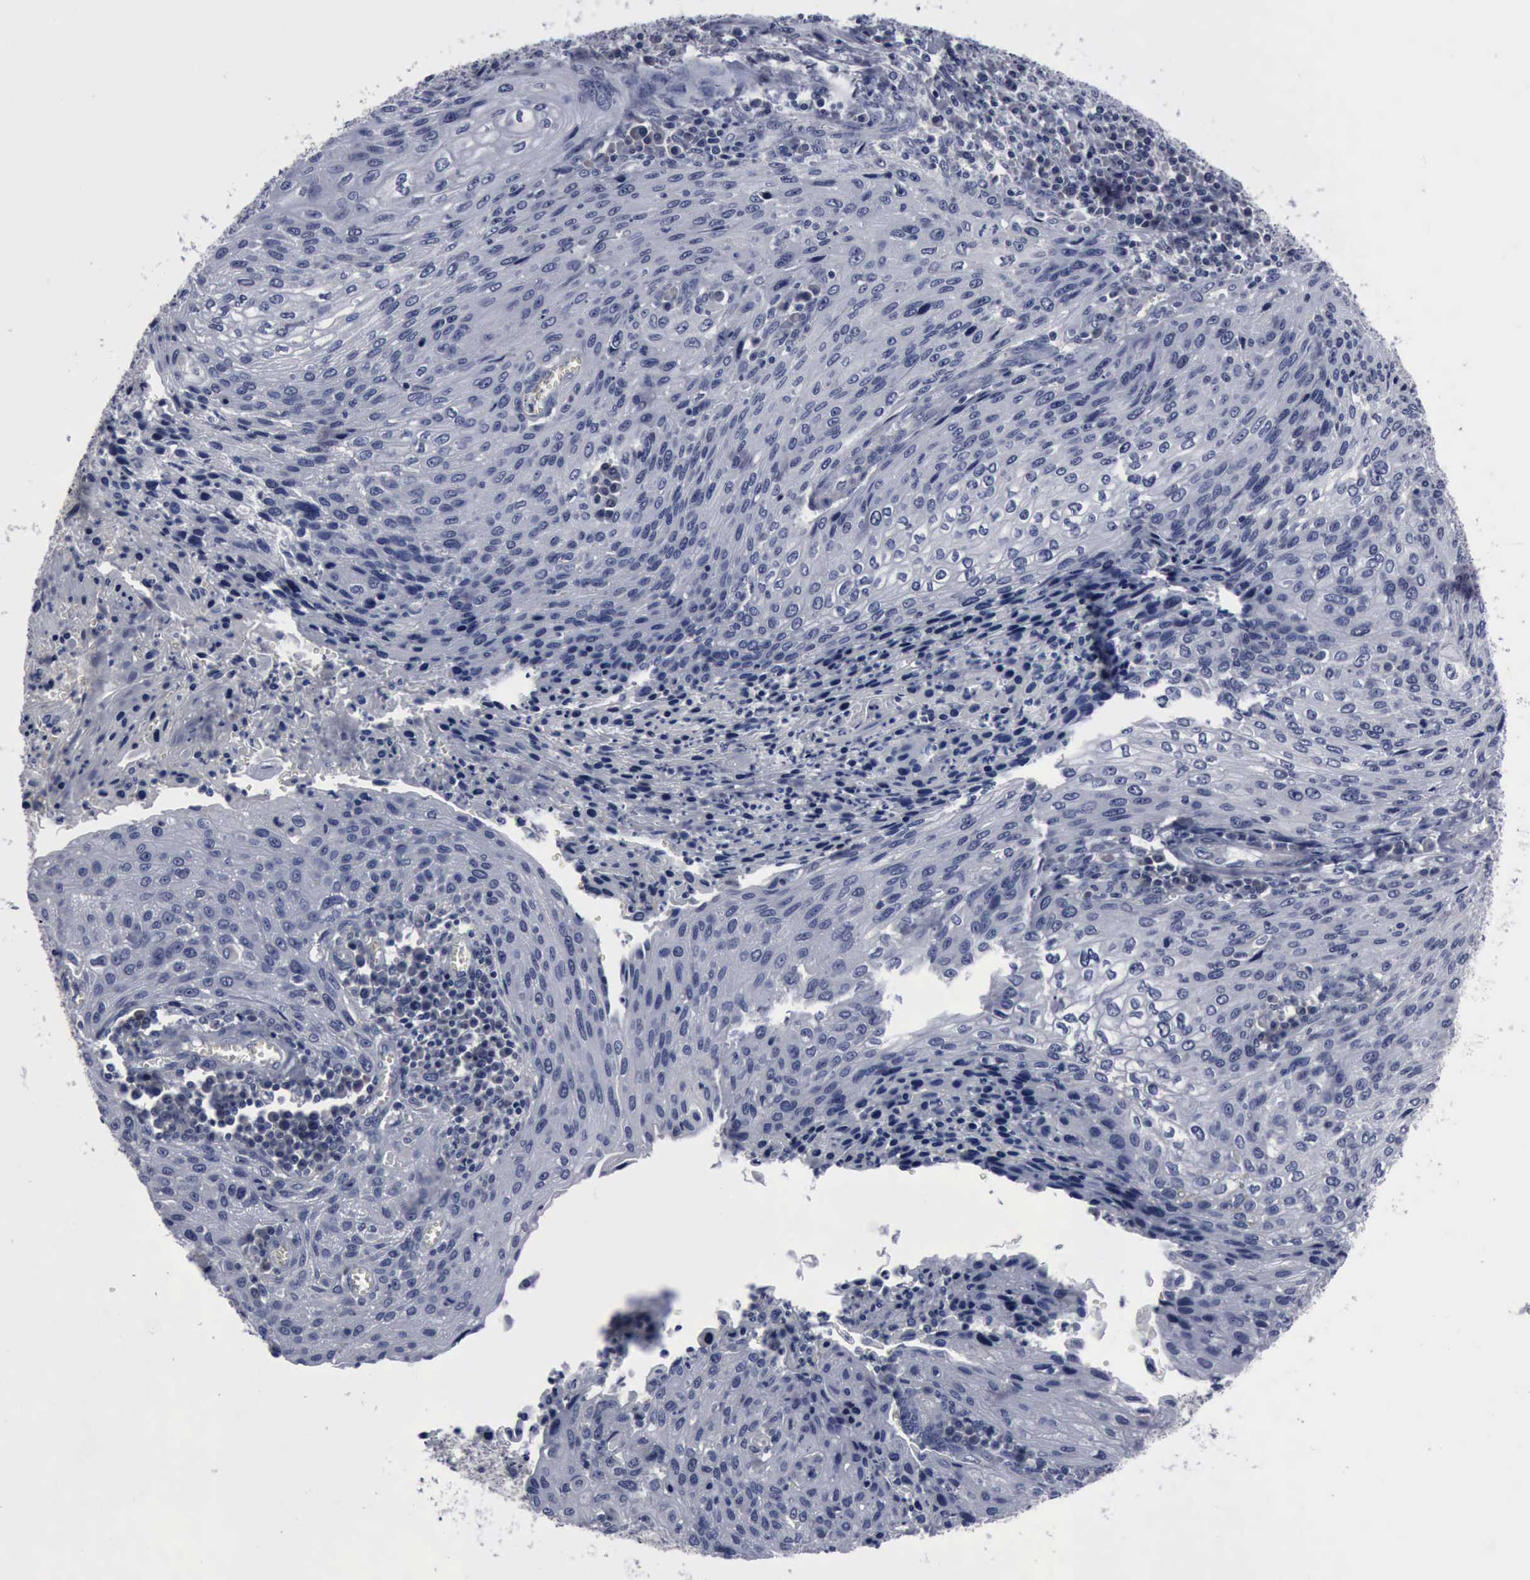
{"staining": {"intensity": "negative", "quantity": "none", "location": "none"}, "tissue": "cervical cancer", "cell_type": "Tumor cells", "image_type": "cancer", "snomed": [{"axis": "morphology", "description": "Squamous cell carcinoma, NOS"}, {"axis": "topography", "description": "Cervix"}], "caption": "Immunohistochemical staining of squamous cell carcinoma (cervical) displays no significant positivity in tumor cells. (Brightfield microscopy of DAB (3,3'-diaminobenzidine) immunohistochemistry (IHC) at high magnification).", "gene": "MYO18B", "patient": {"sex": "female", "age": 32}}